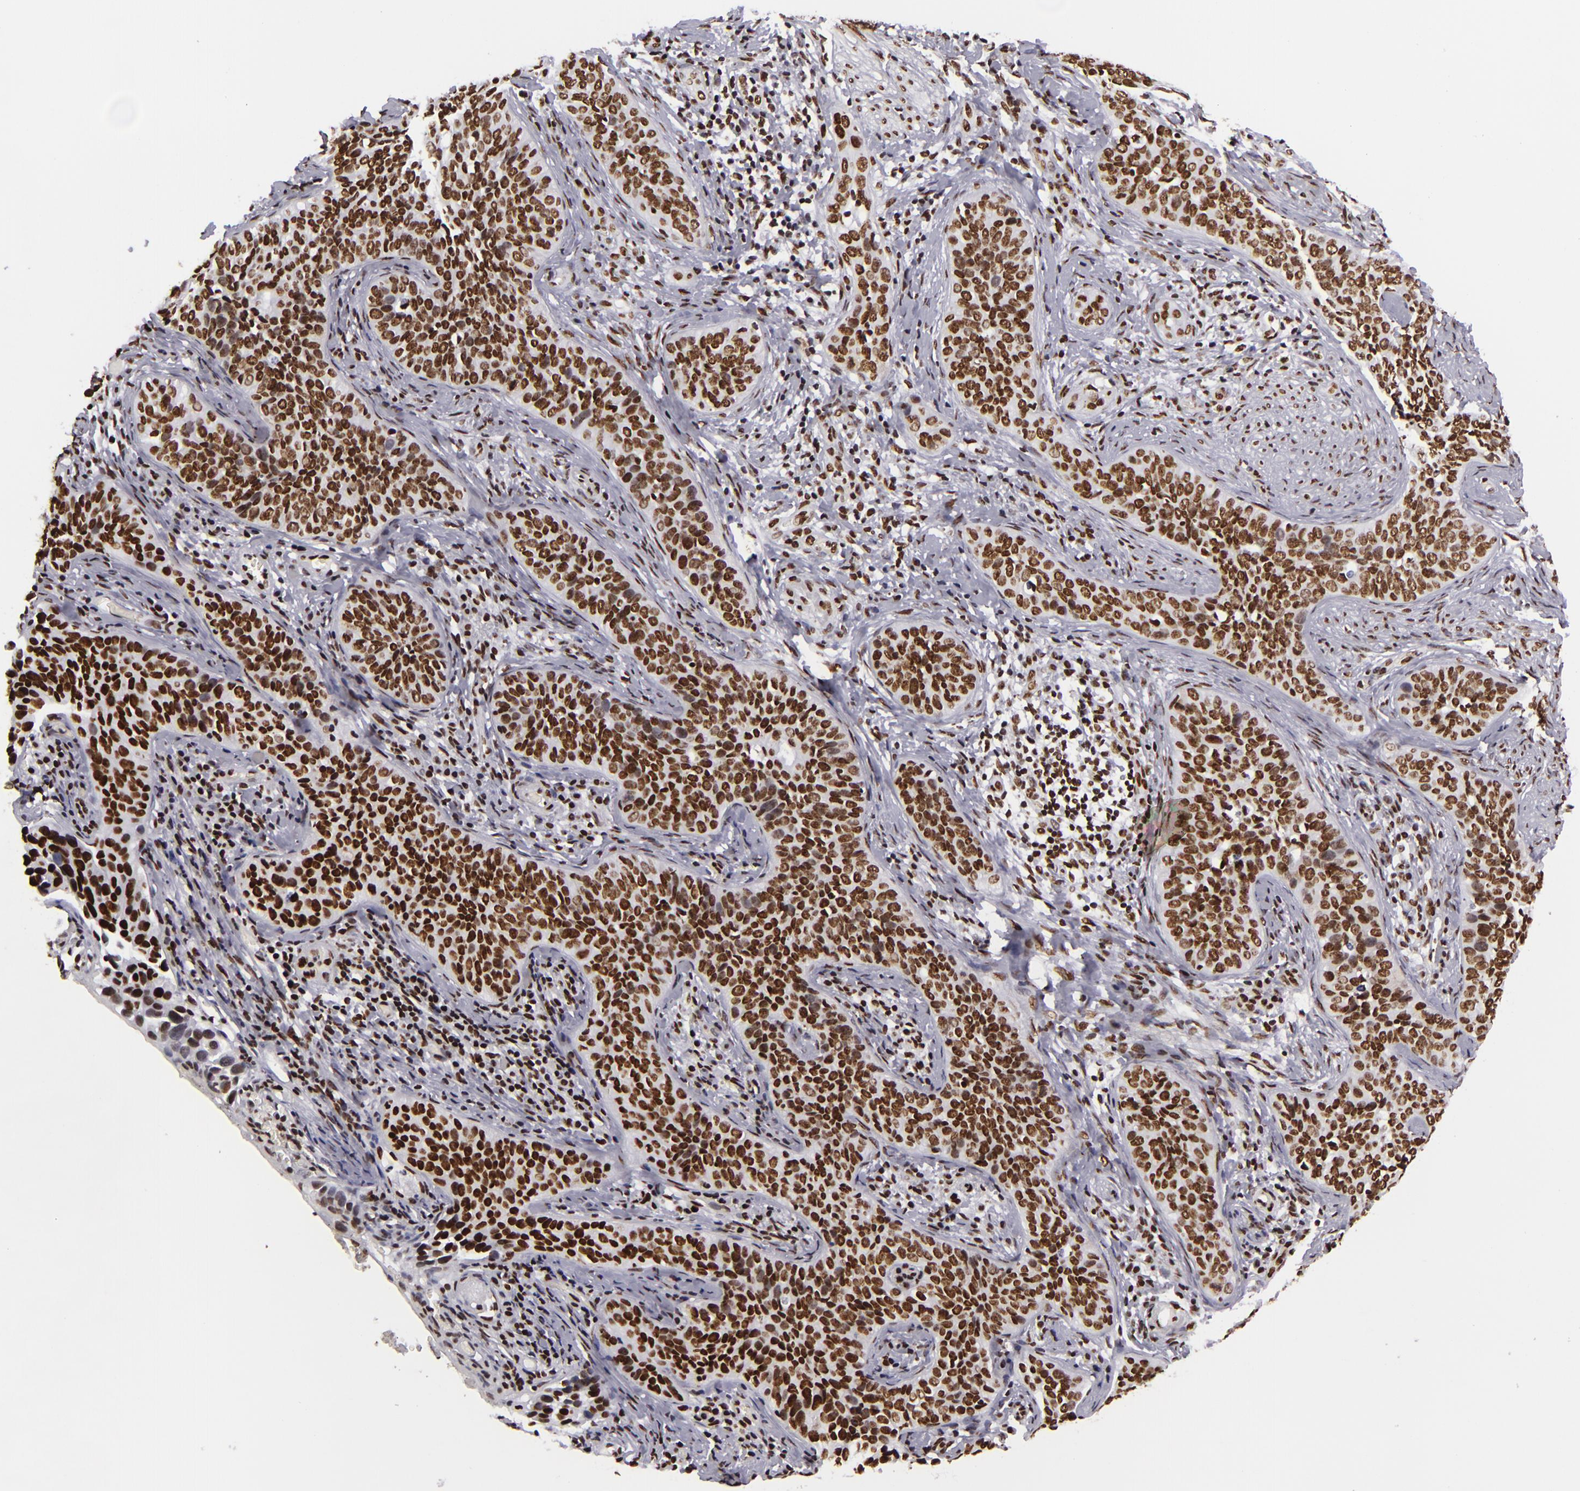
{"staining": {"intensity": "strong", "quantity": ">75%", "location": "nuclear"}, "tissue": "cervical cancer", "cell_type": "Tumor cells", "image_type": "cancer", "snomed": [{"axis": "morphology", "description": "Squamous cell carcinoma, NOS"}, {"axis": "topography", "description": "Cervix"}], "caption": "Human cervical squamous cell carcinoma stained with a brown dye exhibits strong nuclear positive positivity in about >75% of tumor cells.", "gene": "SAFB", "patient": {"sex": "female", "age": 31}}